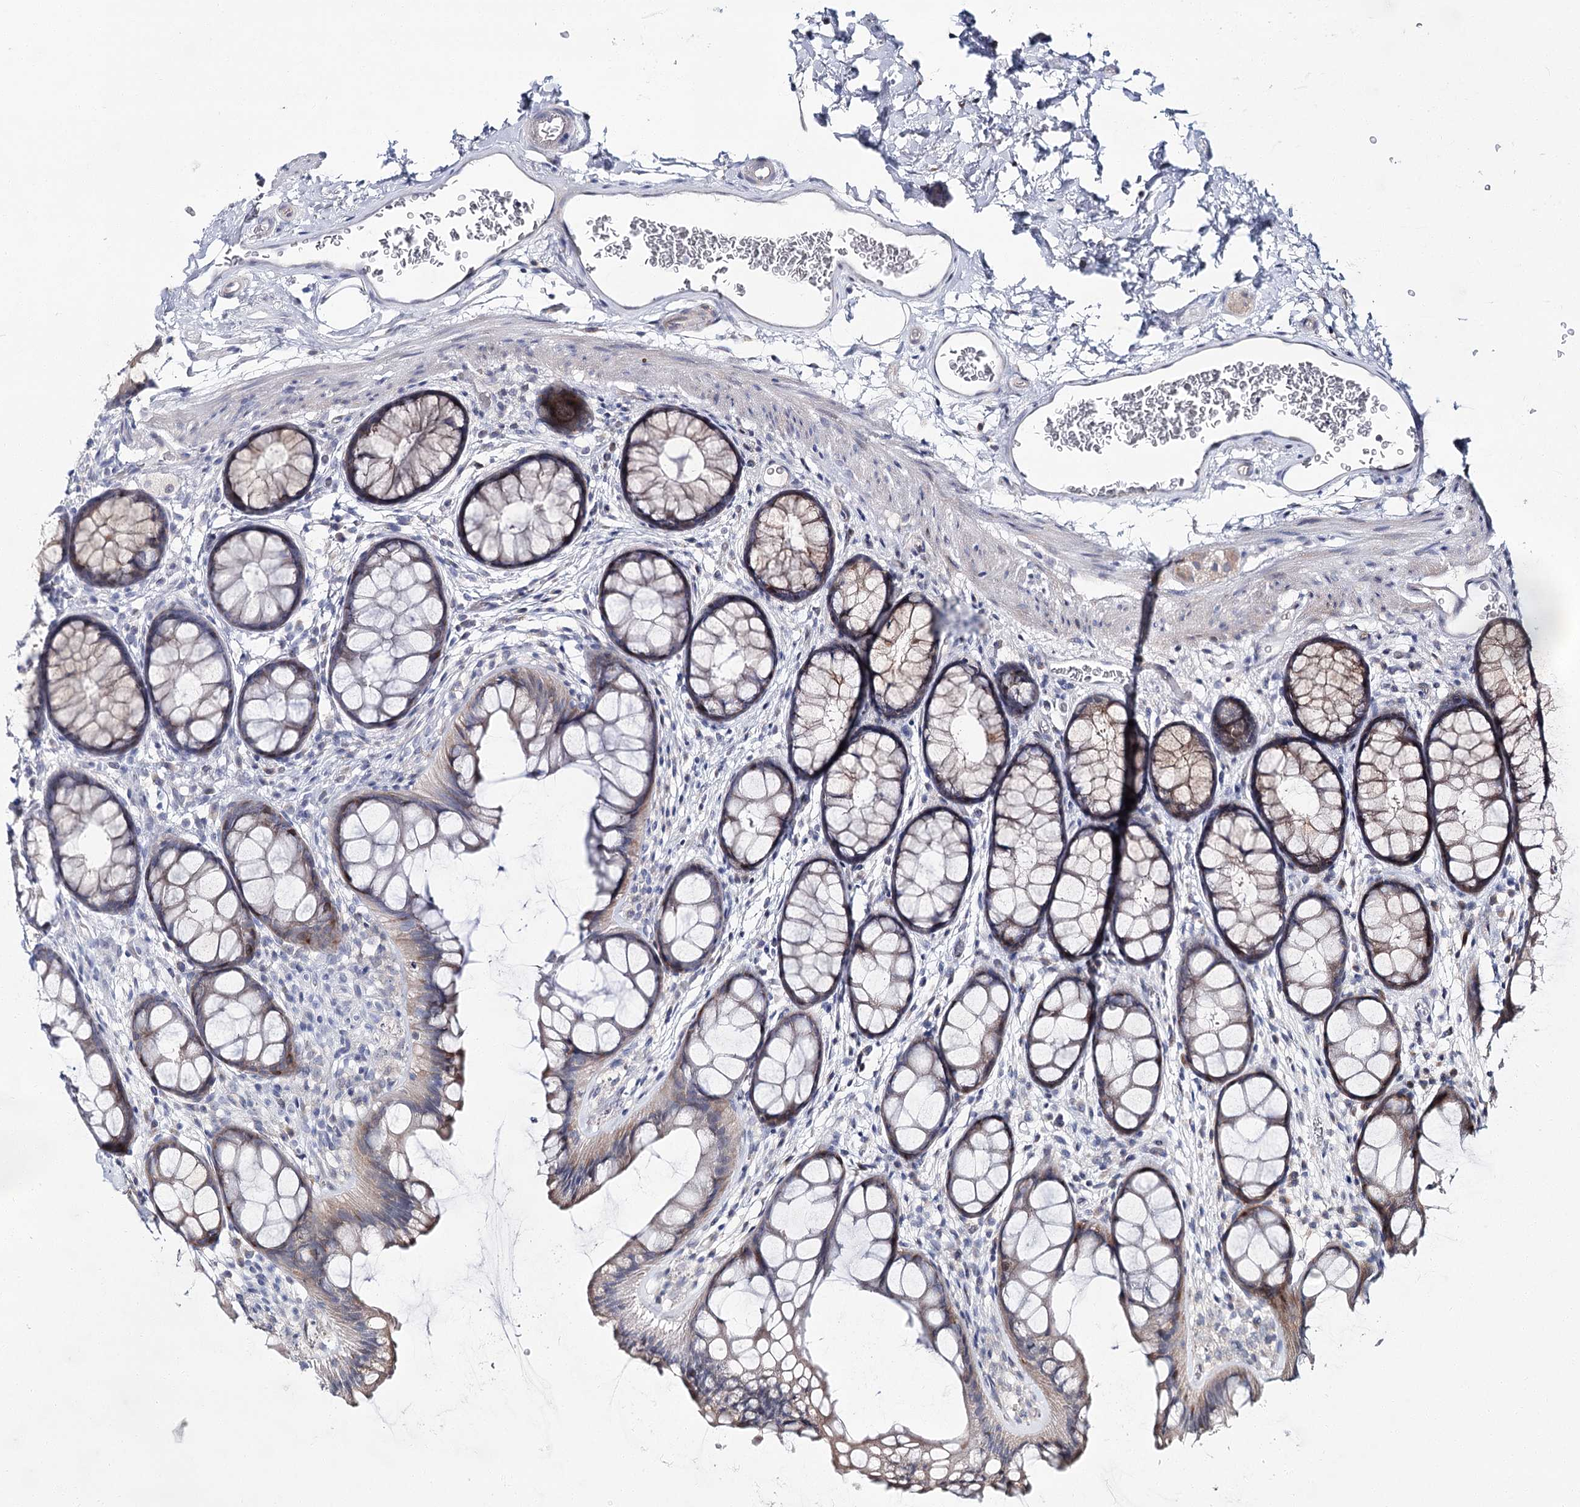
{"staining": {"intensity": "negative", "quantity": "none", "location": "none"}, "tissue": "colon", "cell_type": "Endothelial cells", "image_type": "normal", "snomed": [{"axis": "morphology", "description": "Normal tissue, NOS"}, {"axis": "topography", "description": "Colon"}], "caption": "Immunohistochemistry (IHC) of benign human colon reveals no staining in endothelial cells. (Stains: DAB IHC with hematoxylin counter stain, Microscopy: brightfield microscopy at high magnification).", "gene": "CPLANE1", "patient": {"sex": "female", "age": 82}}